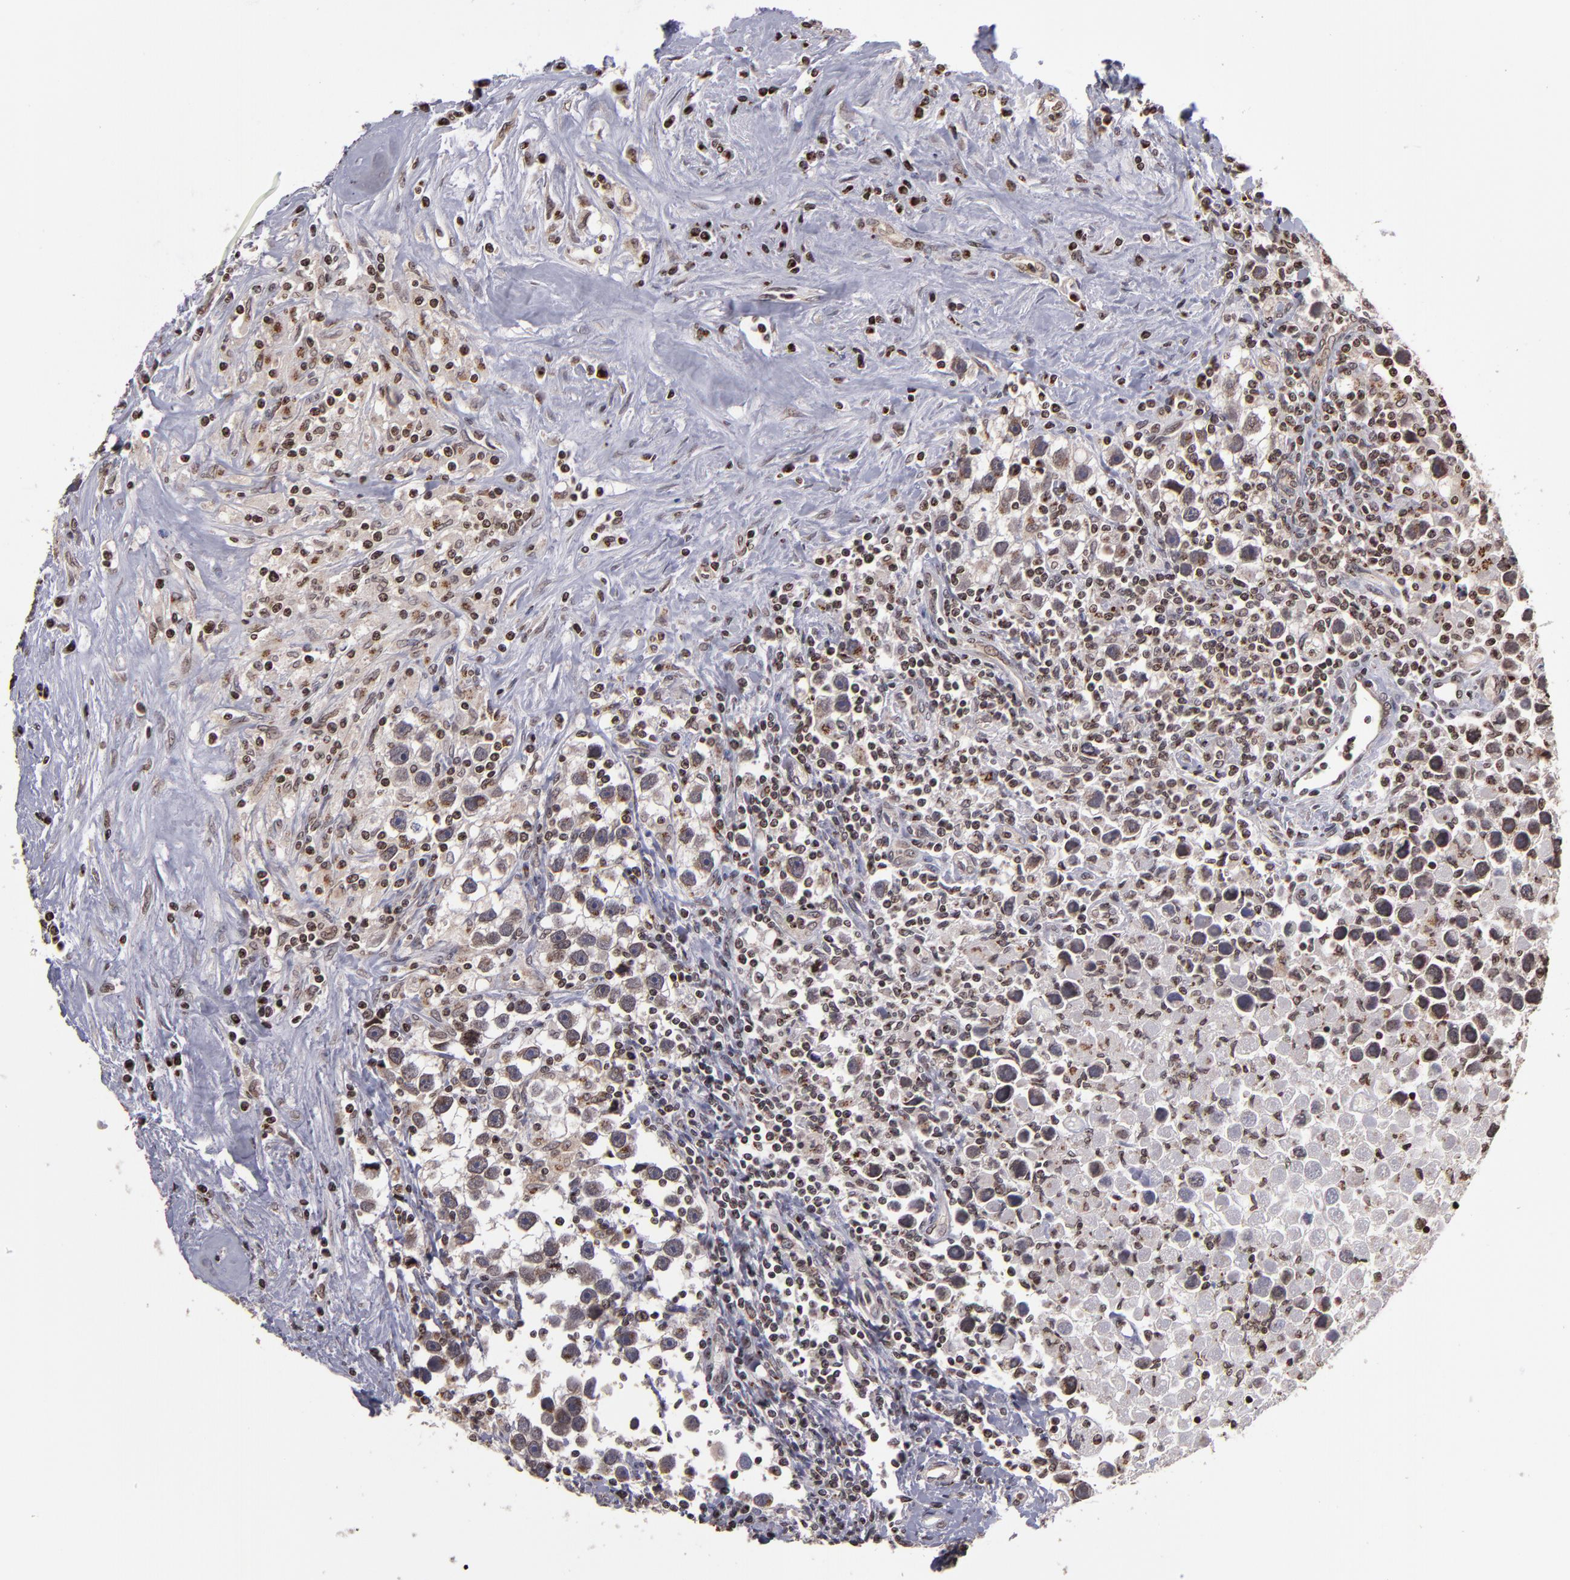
{"staining": {"intensity": "strong", "quantity": ">75%", "location": "cytoplasmic/membranous,nuclear"}, "tissue": "testis cancer", "cell_type": "Tumor cells", "image_type": "cancer", "snomed": [{"axis": "morphology", "description": "Seminoma, NOS"}, {"axis": "topography", "description": "Testis"}], "caption": "There is high levels of strong cytoplasmic/membranous and nuclear positivity in tumor cells of testis seminoma, as demonstrated by immunohistochemical staining (brown color).", "gene": "CSDC2", "patient": {"sex": "male", "age": 43}}